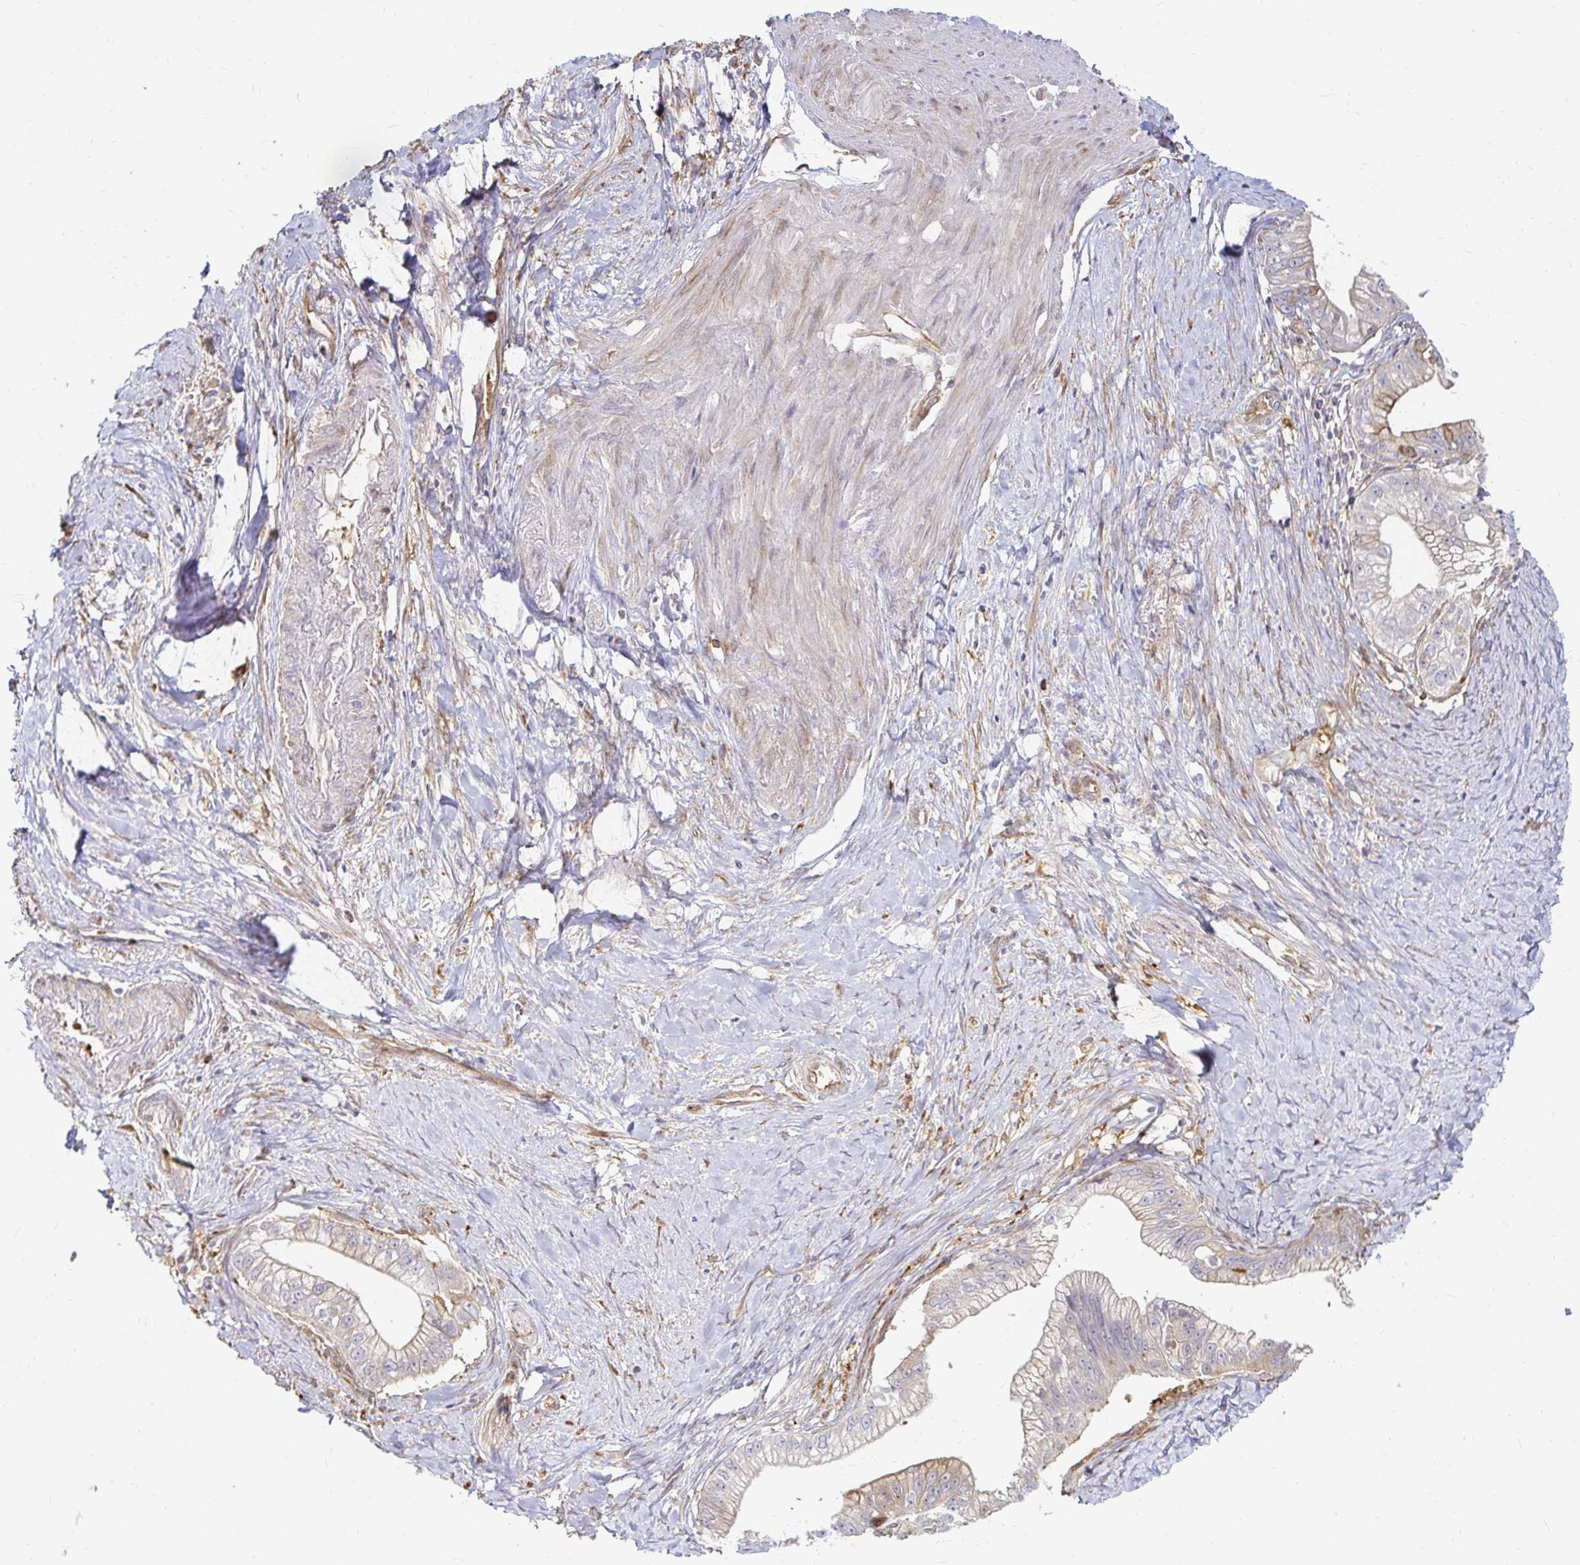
{"staining": {"intensity": "weak", "quantity": "25%-75%", "location": "cytoplasmic/membranous"}, "tissue": "pancreatic cancer", "cell_type": "Tumor cells", "image_type": "cancer", "snomed": [{"axis": "morphology", "description": "Adenocarcinoma, NOS"}, {"axis": "topography", "description": "Pancreas"}], "caption": "This micrograph displays immunohistochemistry (IHC) staining of human pancreatic cancer (adenocarcinoma), with low weak cytoplasmic/membranous positivity in about 25%-75% of tumor cells.", "gene": "CAST", "patient": {"sex": "male", "age": 70}}